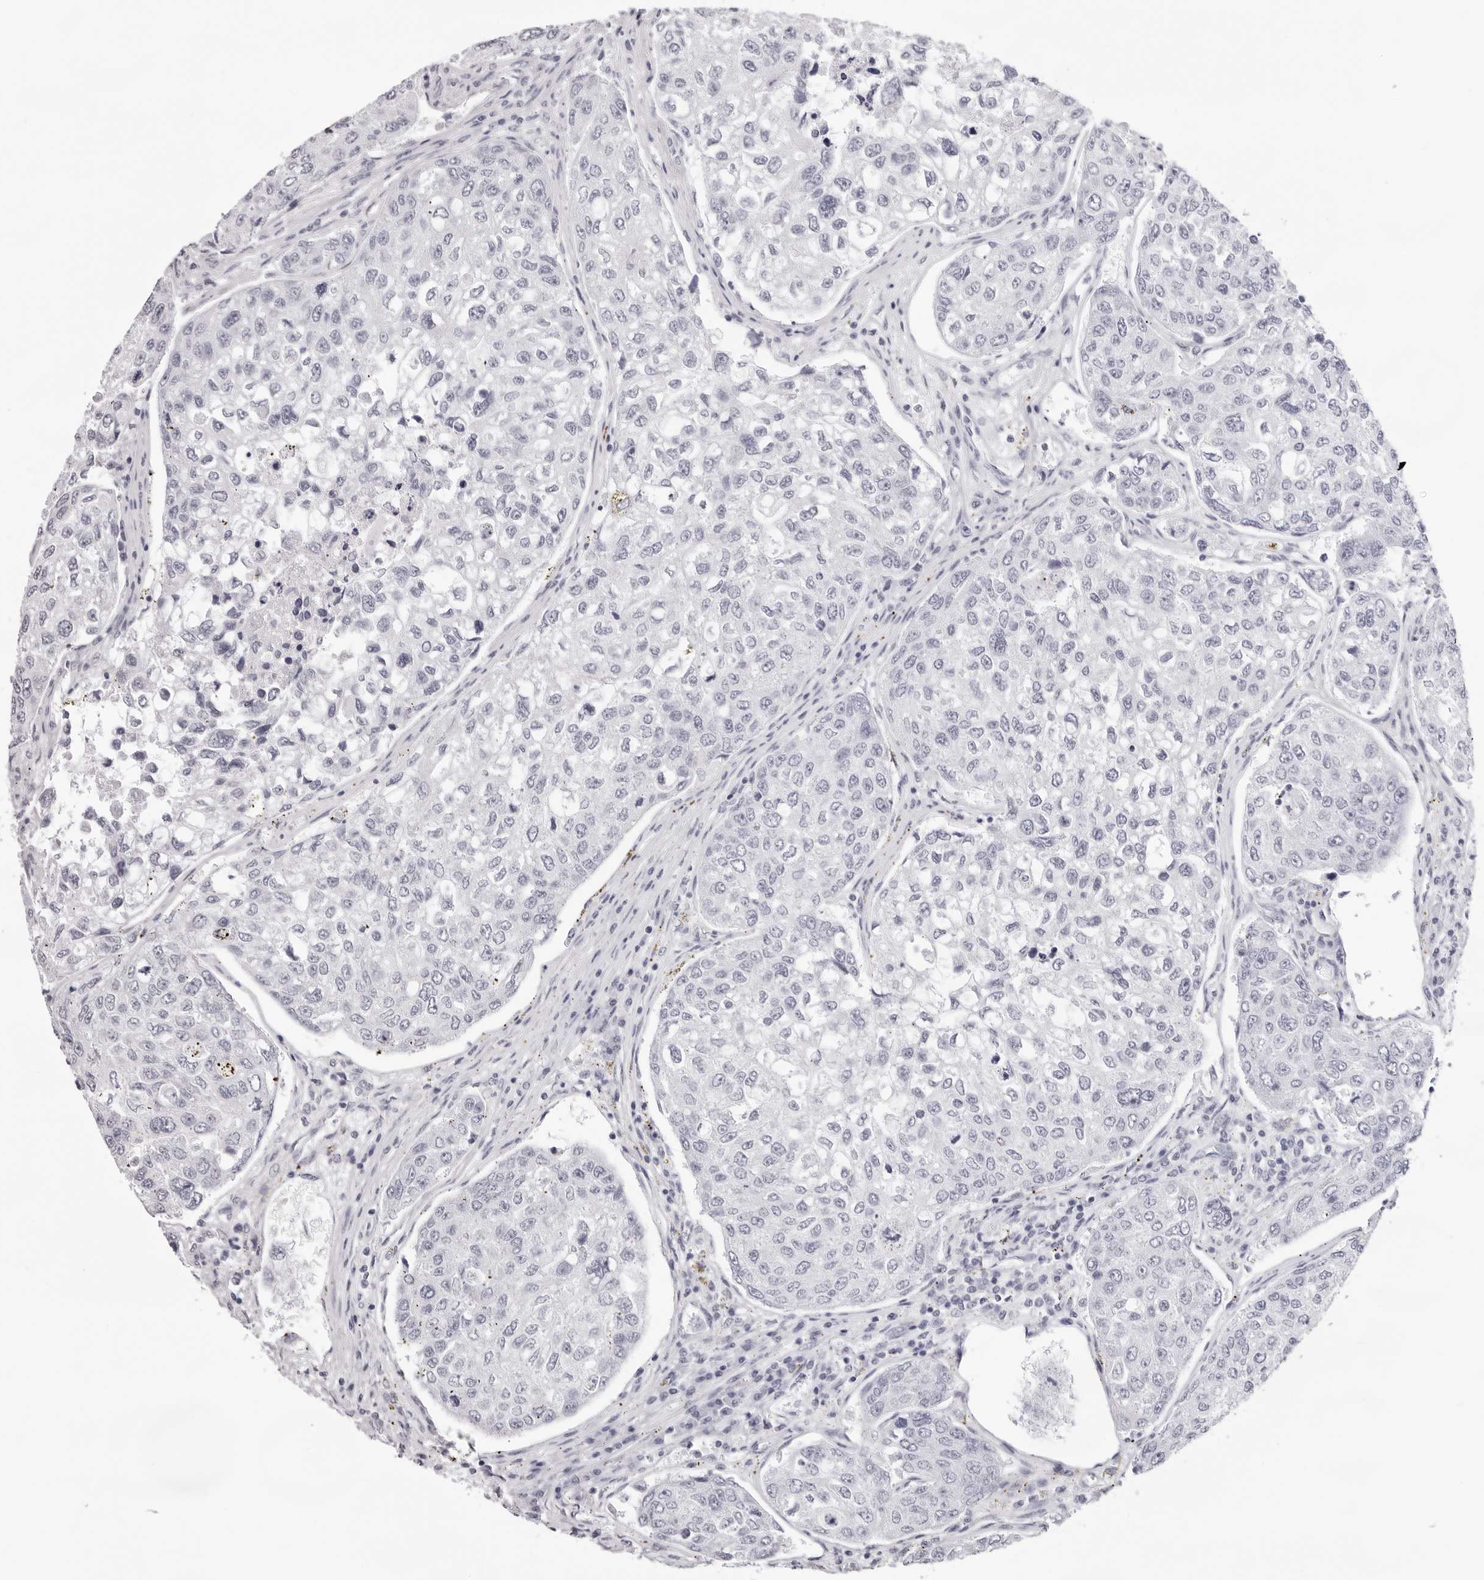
{"staining": {"intensity": "negative", "quantity": "none", "location": "none"}, "tissue": "urothelial cancer", "cell_type": "Tumor cells", "image_type": "cancer", "snomed": [{"axis": "morphology", "description": "Urothelial carcinoma, High grade"}, {"axis": "topography", "description": "Lymph node"}, {"axis": "topography", "description": "Urinary bladder"}], "caption": "This is an IHC micrograph of human high-grade urothelial carcinoma. There is no positivity in tumor cells.", "gene": "INSL3", "patient": {"sex": "male", "age": 51}}